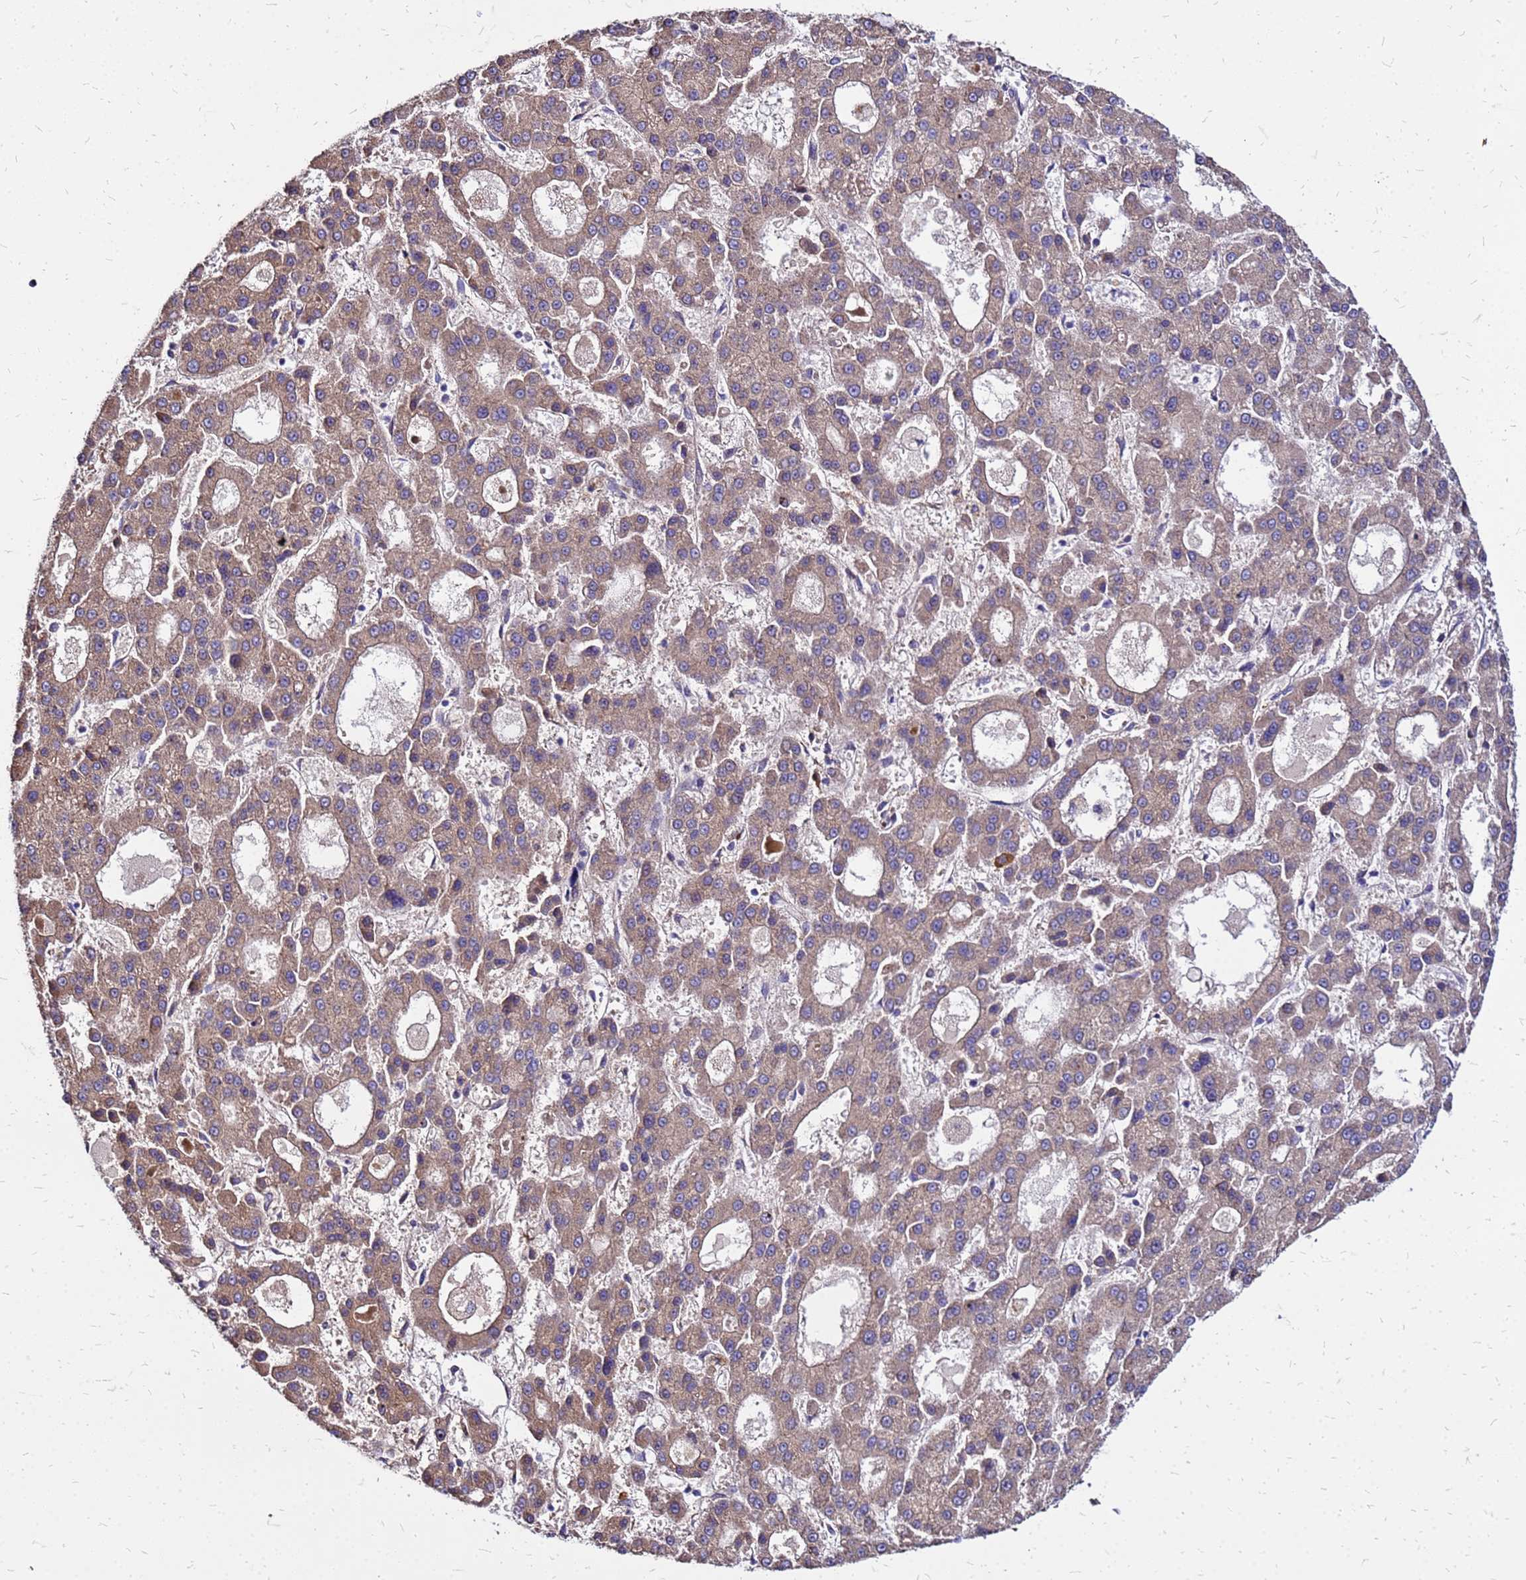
{"staining": {"intensity": "moderate", "quantity": ">75%", "location": "cytoplasmic/membranous"}, "tissue": "liver cancer", "cell_type": "Tumor cells", "image_type": "cancer", "snomed": [{"axis": "morphology", "description": "Carcinoma, Hepatocellular, NOS"}, {"axis": "topography", "description": "Liver"}], "caption": "Liver hepatocellular carcinoma was stained to show a protein in brown. There is medium levels of moderate cytoplasmic/membranous positivity in approximately >75% of tumor cells.", "gene": "VMO1", "patient": {"sex": "male", "age": 70}}